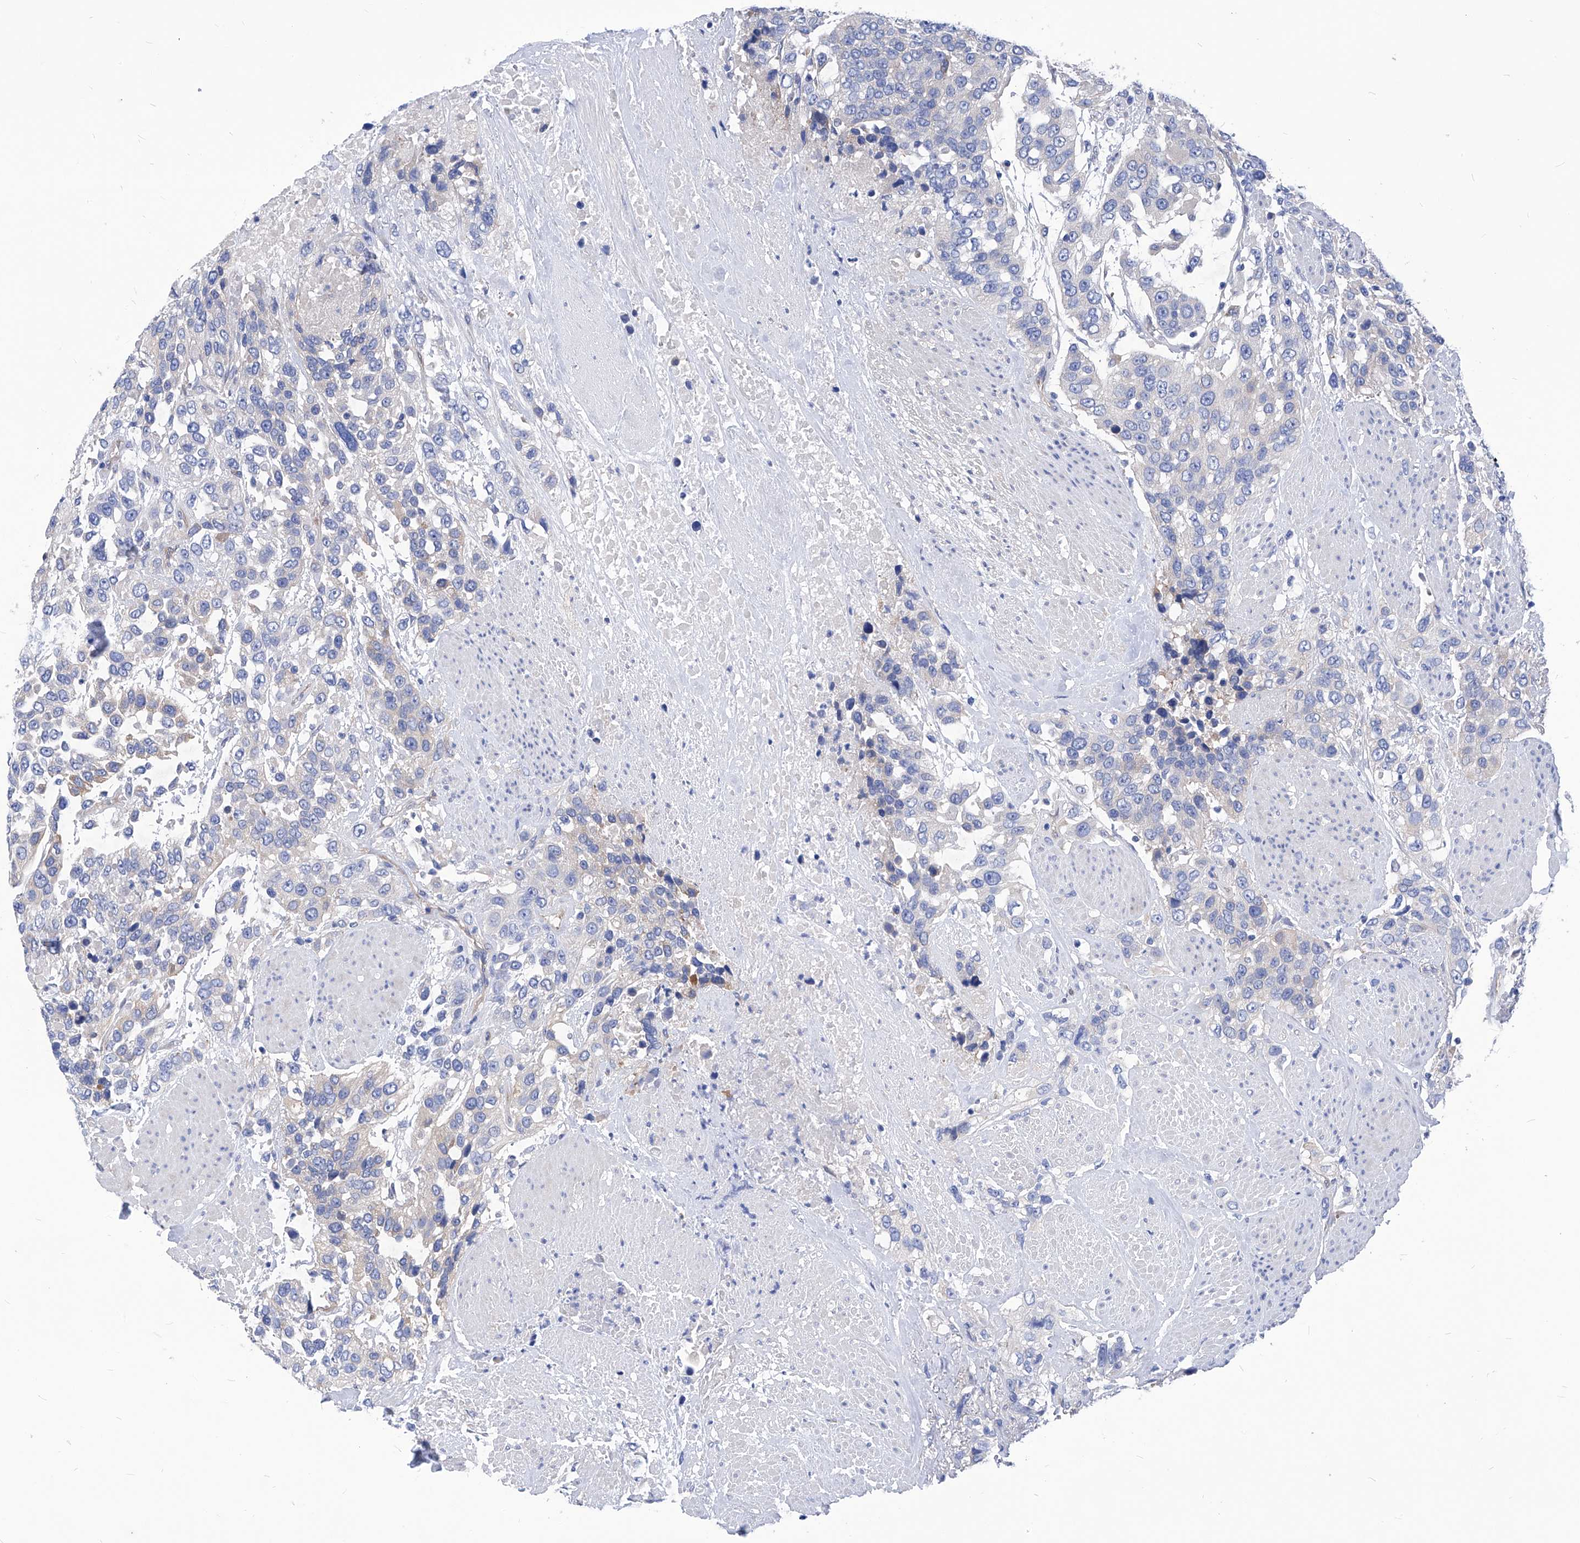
{"staining": {"intensity": "negative", "quantity": "none", "location": "none"}, "tissue": "urothelial cancer", "cell_type": "Tumor cells", "image_type": "cancer", "snomed": [{"axis": "morphology", "description": "Urothelial carcinoma, High grade"}, {"axis": "topography", "description": "Urinary bladder"}], "caption": "Human high-grade urothelial carcinoma stained for a protein using IHC displays no positivity in tumor cells.", "gene": "XPNPEP1", "patient": {"sex": "female", "age": 80}}